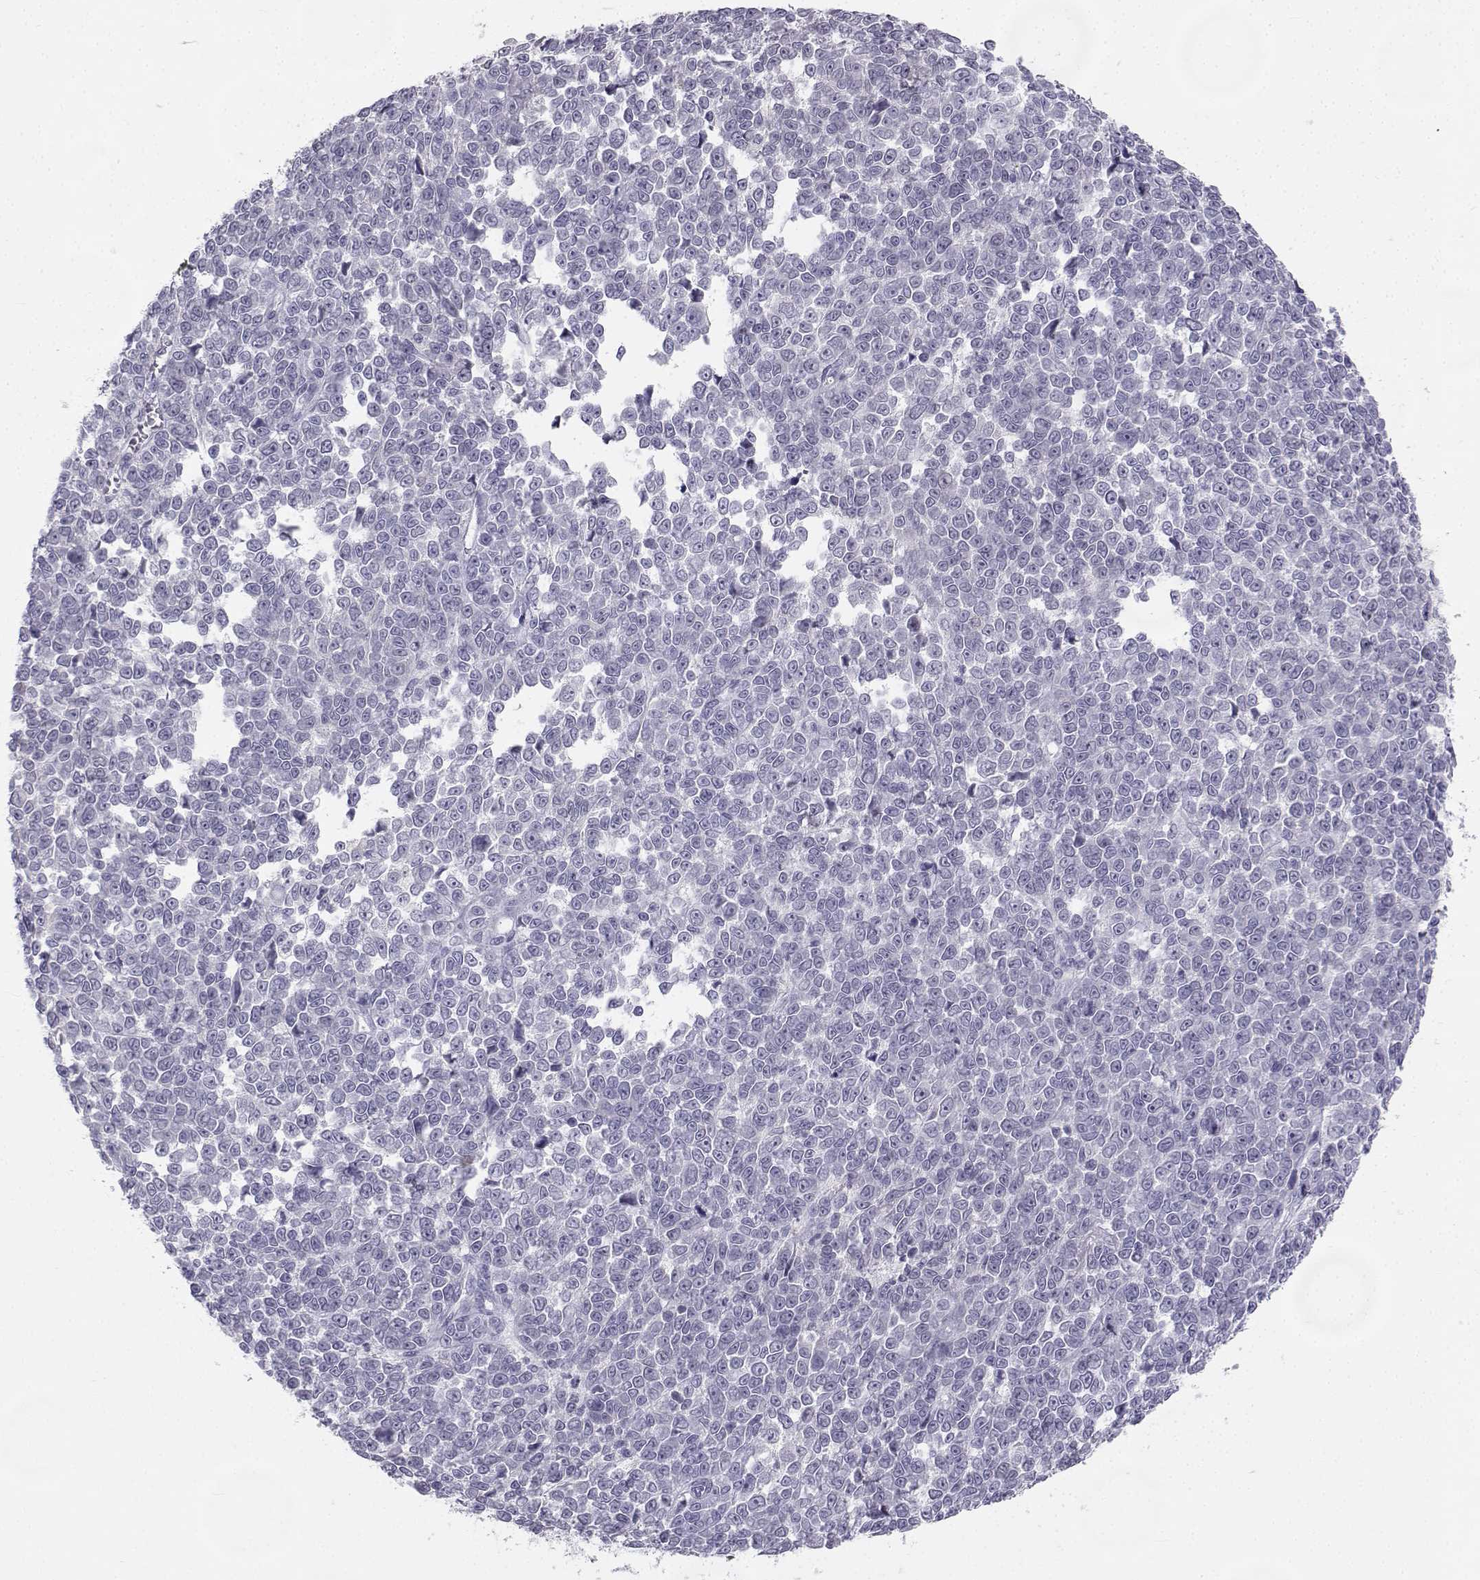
{"staining": {"intensity": "negative", "quantity": "none", "location": "none"}, "tissue": "melanoma", "cell_type": "Tumor cells", "image_type": "cancer", "snomed": [{"axis": "morphology", "description": "Malignant melanoma, NOS"}, {"axis": "topography", "description": "Skin"}], "caption": "This is an IHC image of human malignant melanoma. There is no positivity in tumor cells.", "gene": "SYCE1", "patient": {"sex": "female", "age": 95}}